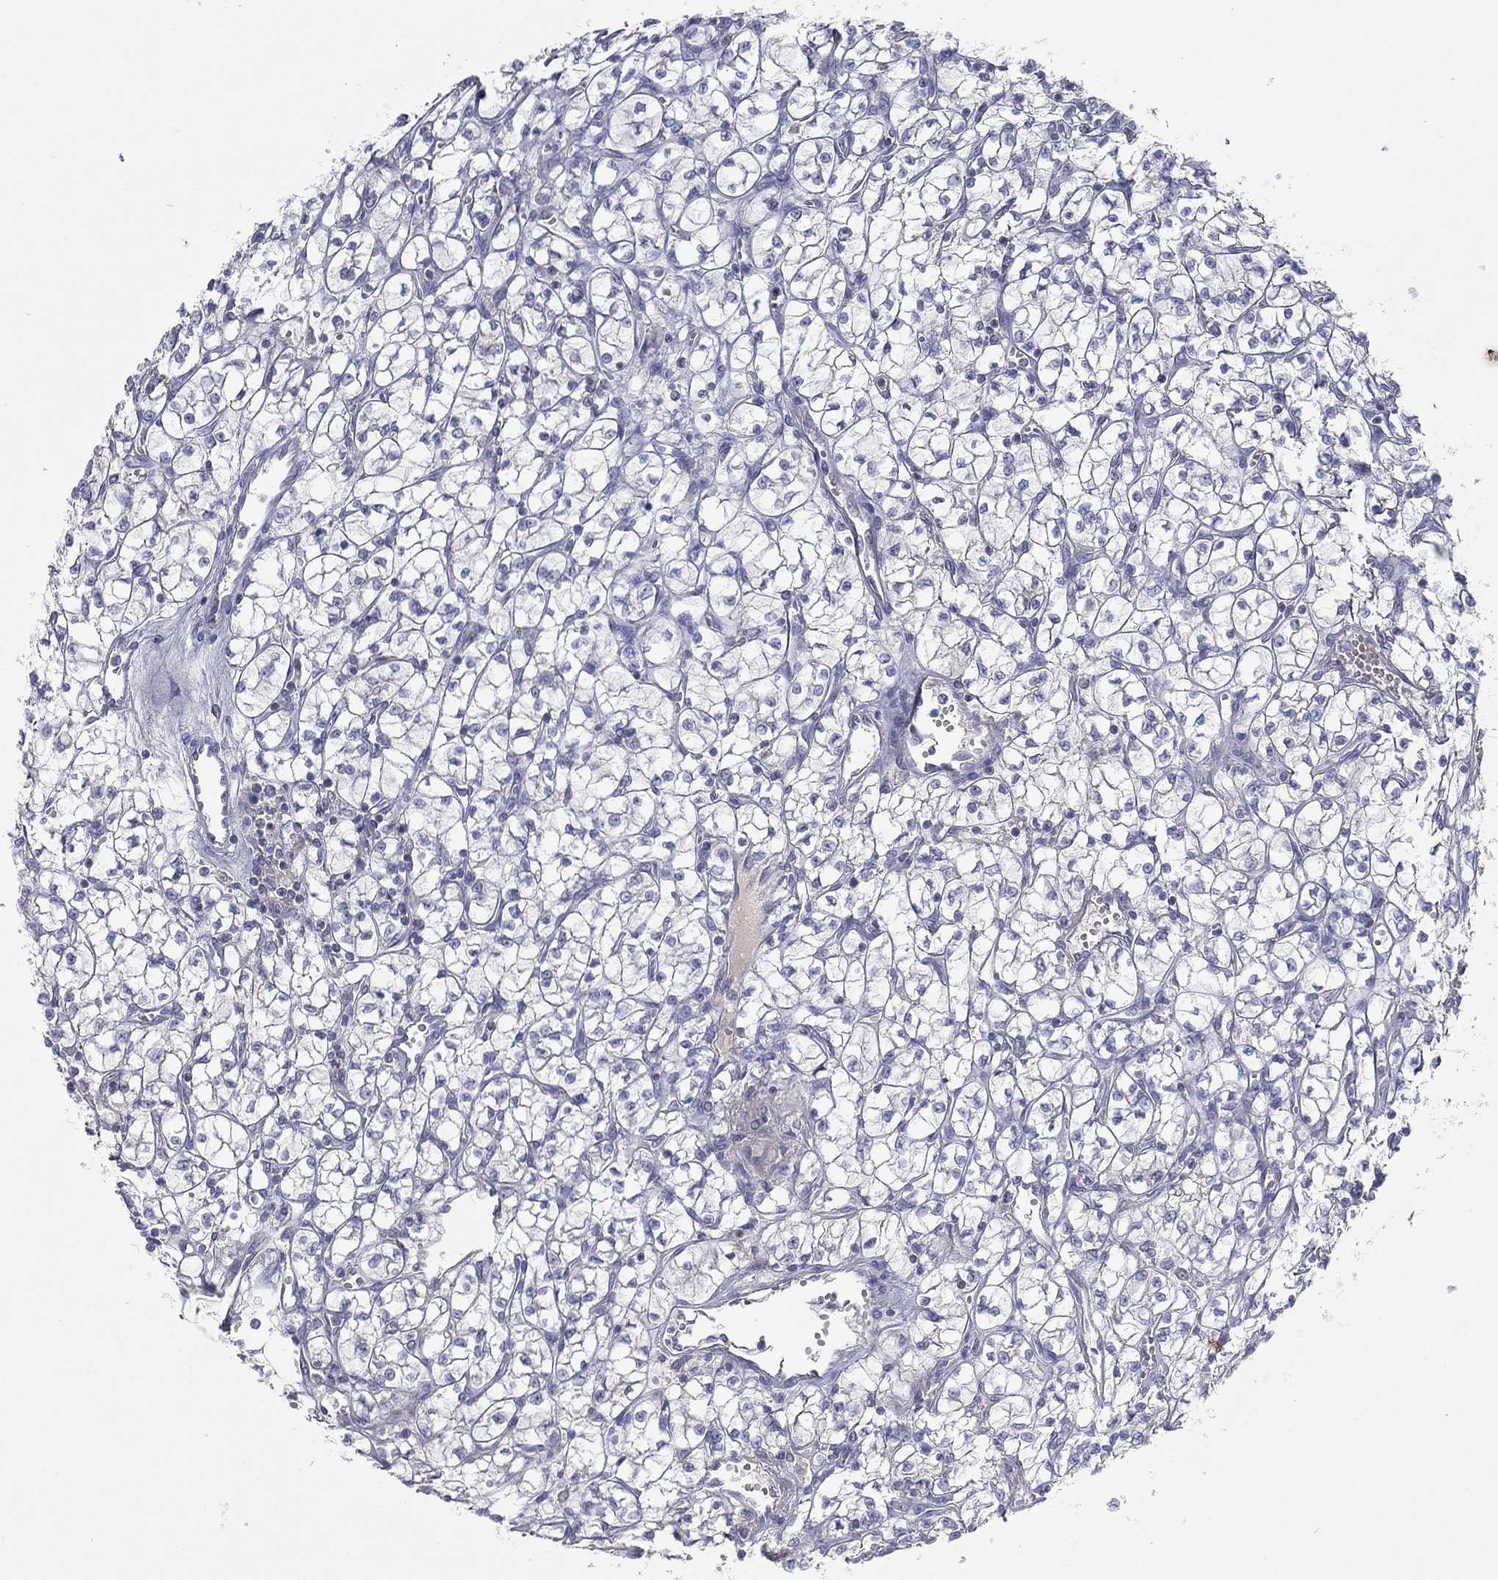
{"staining": {"intensity": "negative", "quantity": "none", "location": "none"}, "tissue": "renal cancer", "cell_type": "Tumor cells", "image_type": "cancer", "snomed": [{"axis": "morphology", "description": "Adenocarcinoma, NOS"}, {"axis": "topography", "description": "Kidney"}], "caption": "An immunohistochemistry (IHC) micrograph of renal adenocarcinoma is shown. There is no staining in tumor cells of renal adenocarcinoma.", "gene": "CPT1B", "patient": {"sex": "female", "age": 64}}